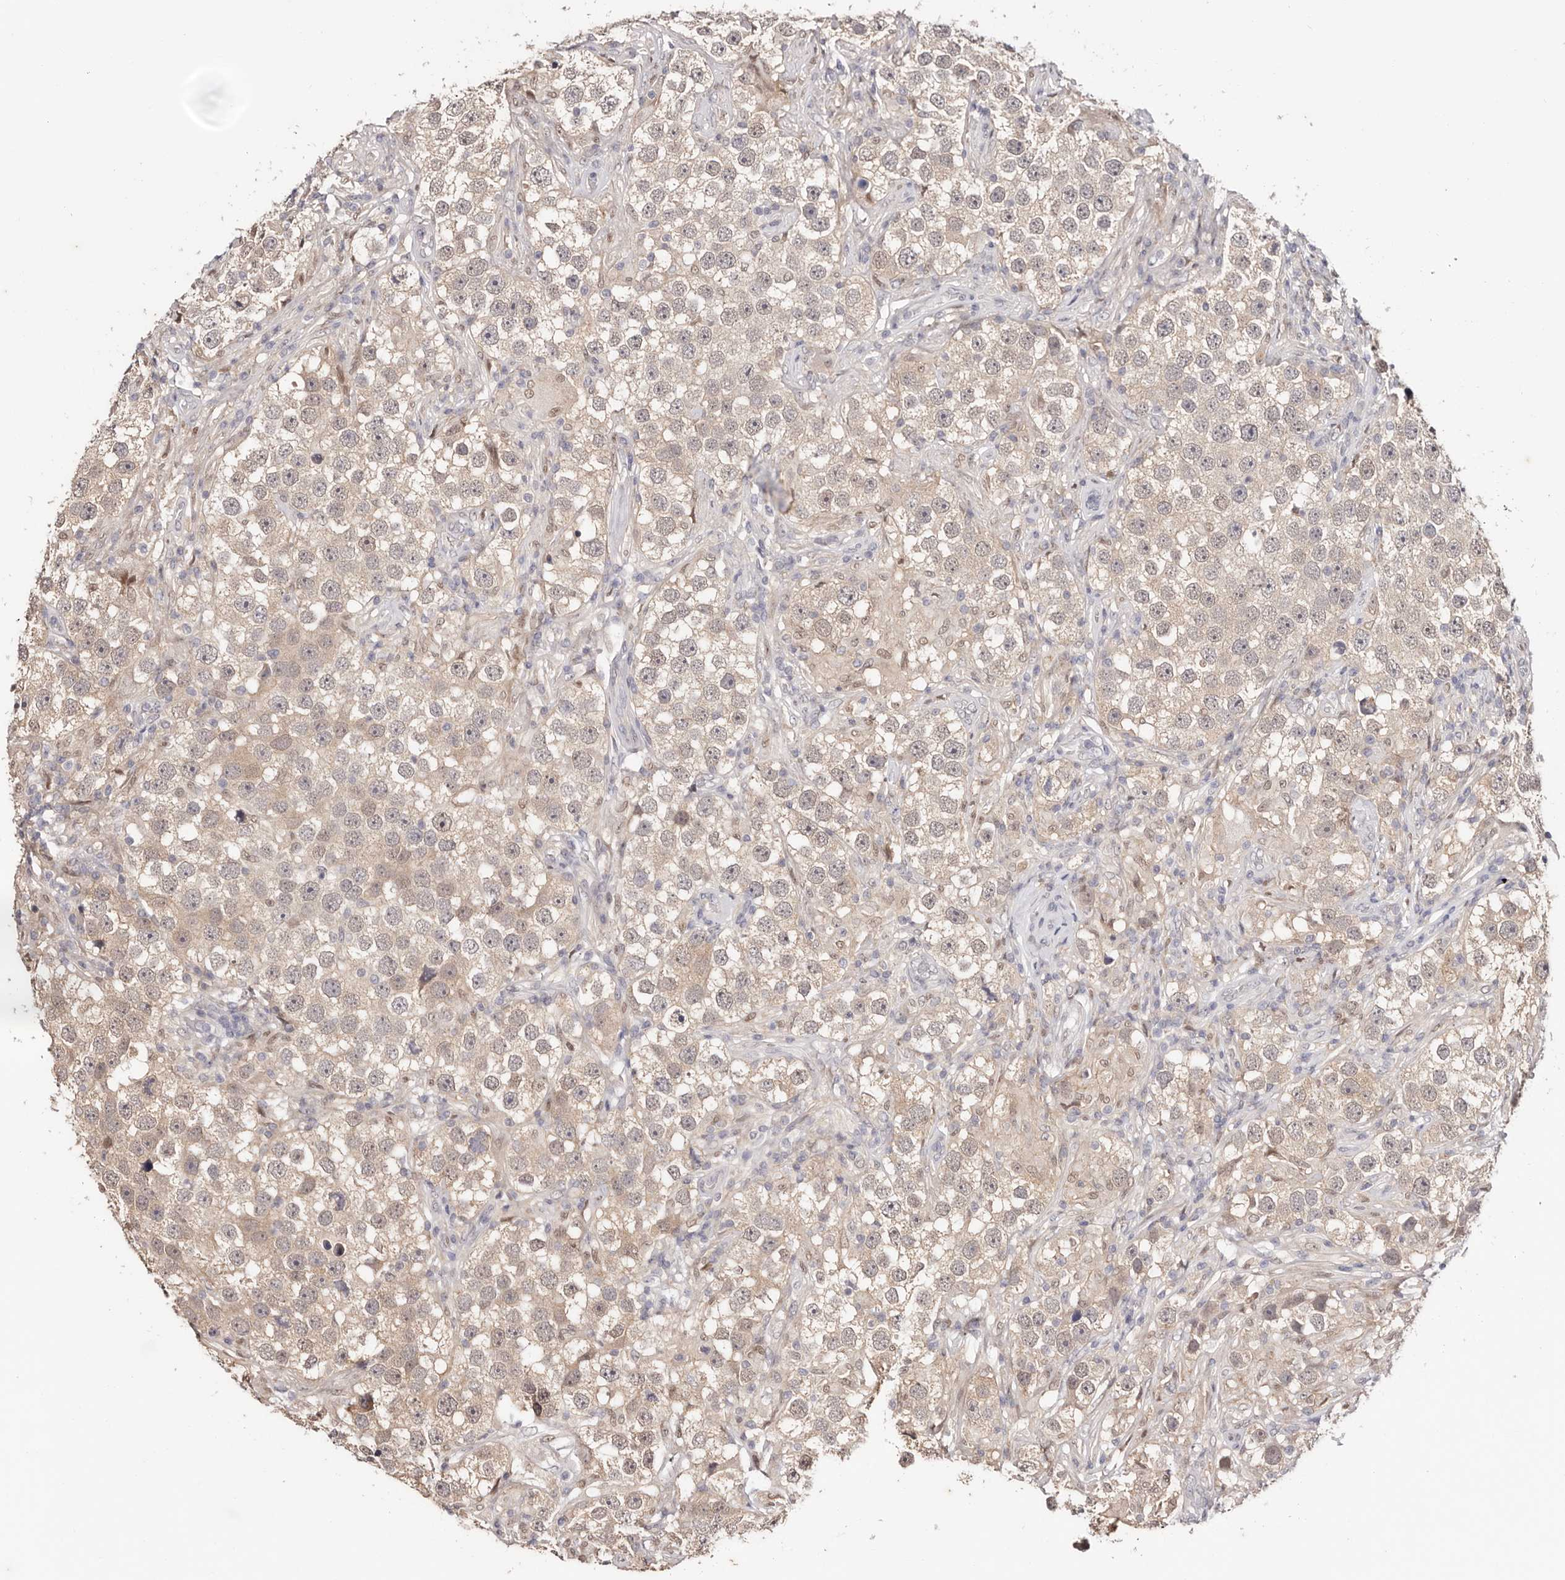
{"staining": {"intensity": "weak", "quantity": "25%-75%", "location": "cytoplasmic/membranous"}, "tissue": "testis cancer", "cell_type": "Tumor cells", "image_type": "cancer", "snomed": [{"axis": "morphology", "description": "Seminoma, NOS"}, {"axis": "topography", "description": "Testis"}], "caption": "Immunohistochemical staining of testis seminoma shows low levels of weak cytoplasmic/membranous protein positivity in approximately 25%-75% of tumor cells. Nuclei are stained in blue.", "gene": "TYW3", "patient": {"sex": "male", "age": 49}}